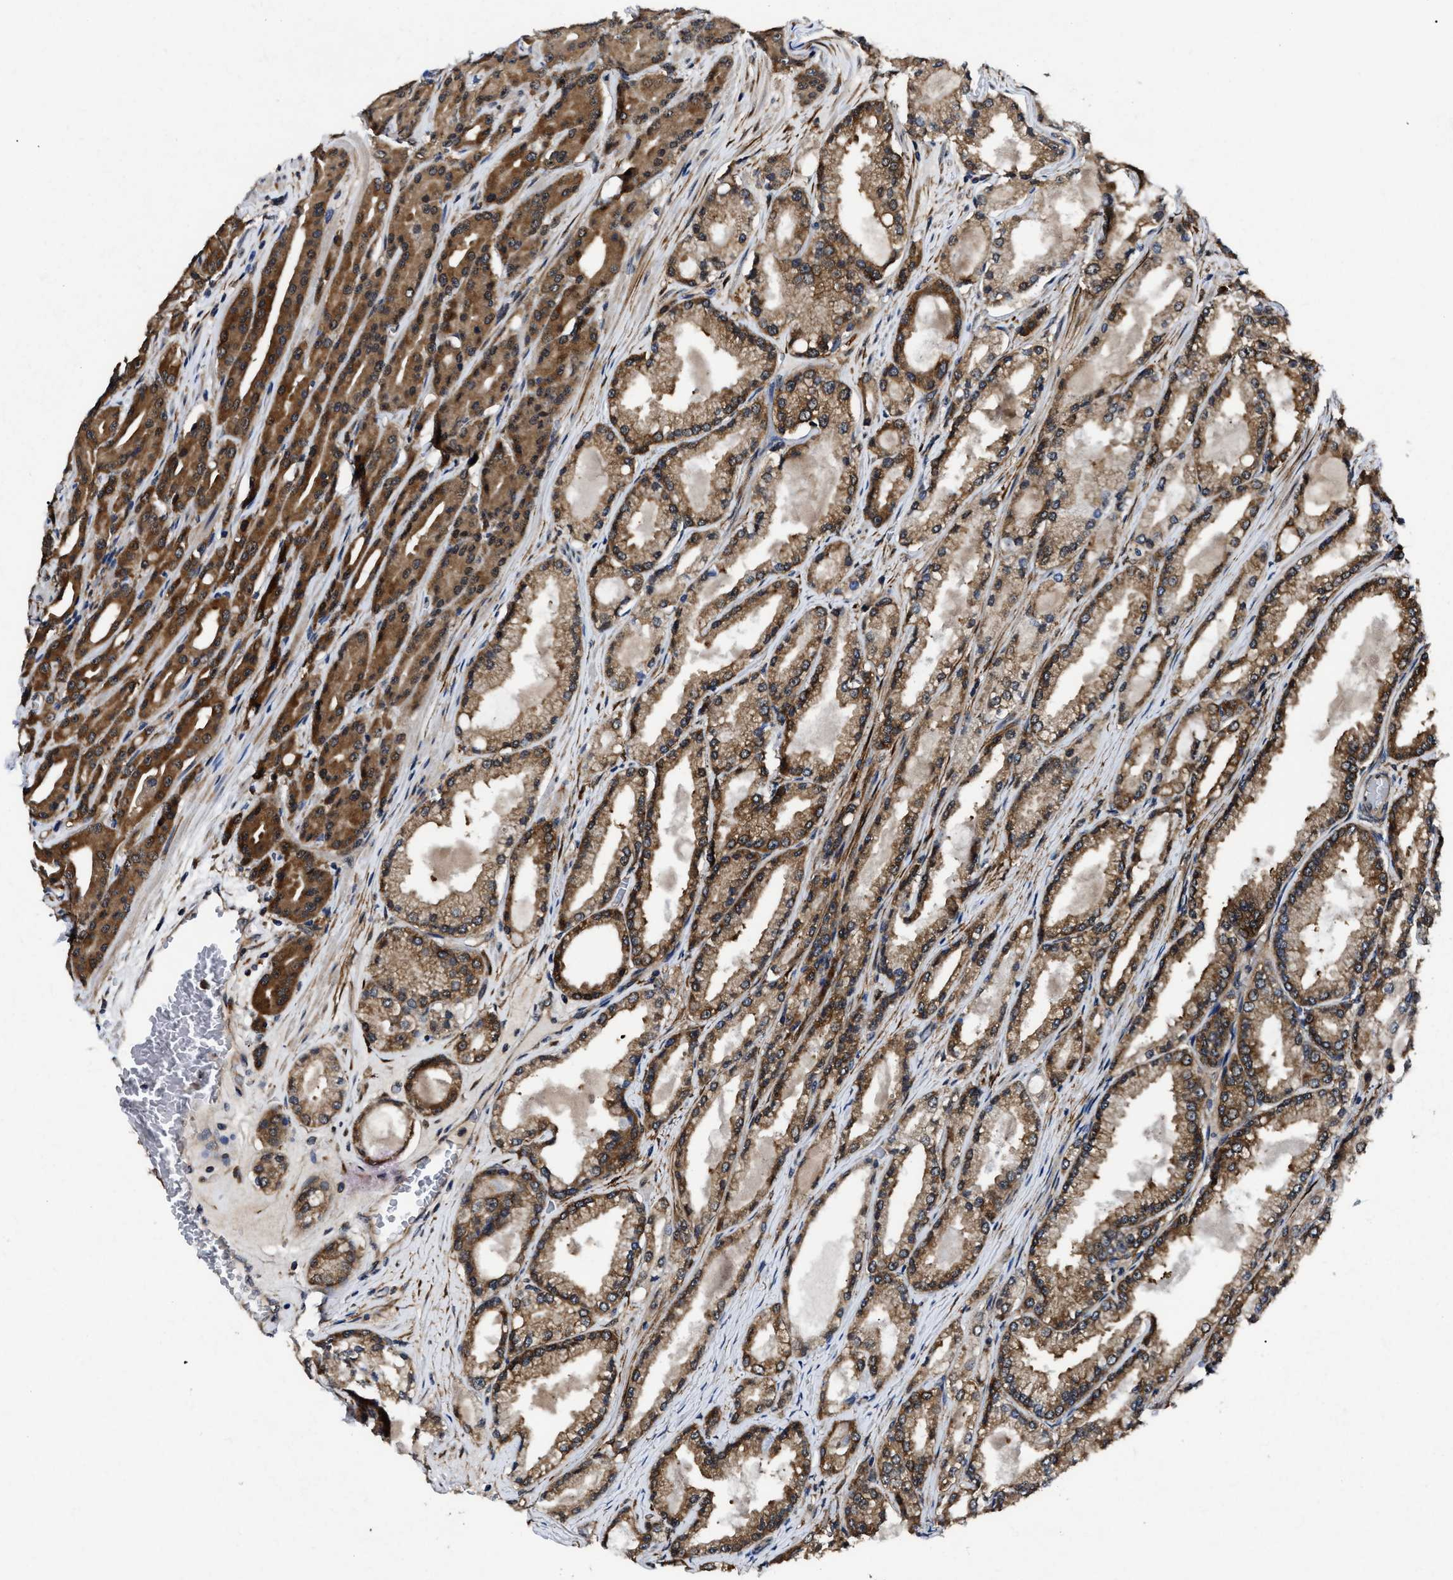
{"staining": {"intensity": "strong", "quantity": ">75%", "location": "cytoplasmic/membranous"}, "tissue": "prostate cancer", "cell_type": "Tumor cells", "image_type": "cancer", "snomed": [{"axis": "morphology", "description": "Adenocarcinoma, High grade"}, {"axis": "topography", "description": "Prostate"}], "caption": "Immunohistochemical staining of adenocarcinoma (high-grade) (prostate) exhibits high levels of strong cytoplasmic/membranous expression in about >75% of tumor cells.", "gene": "GET4", "patient": {"sex": "male", "age": 71}}